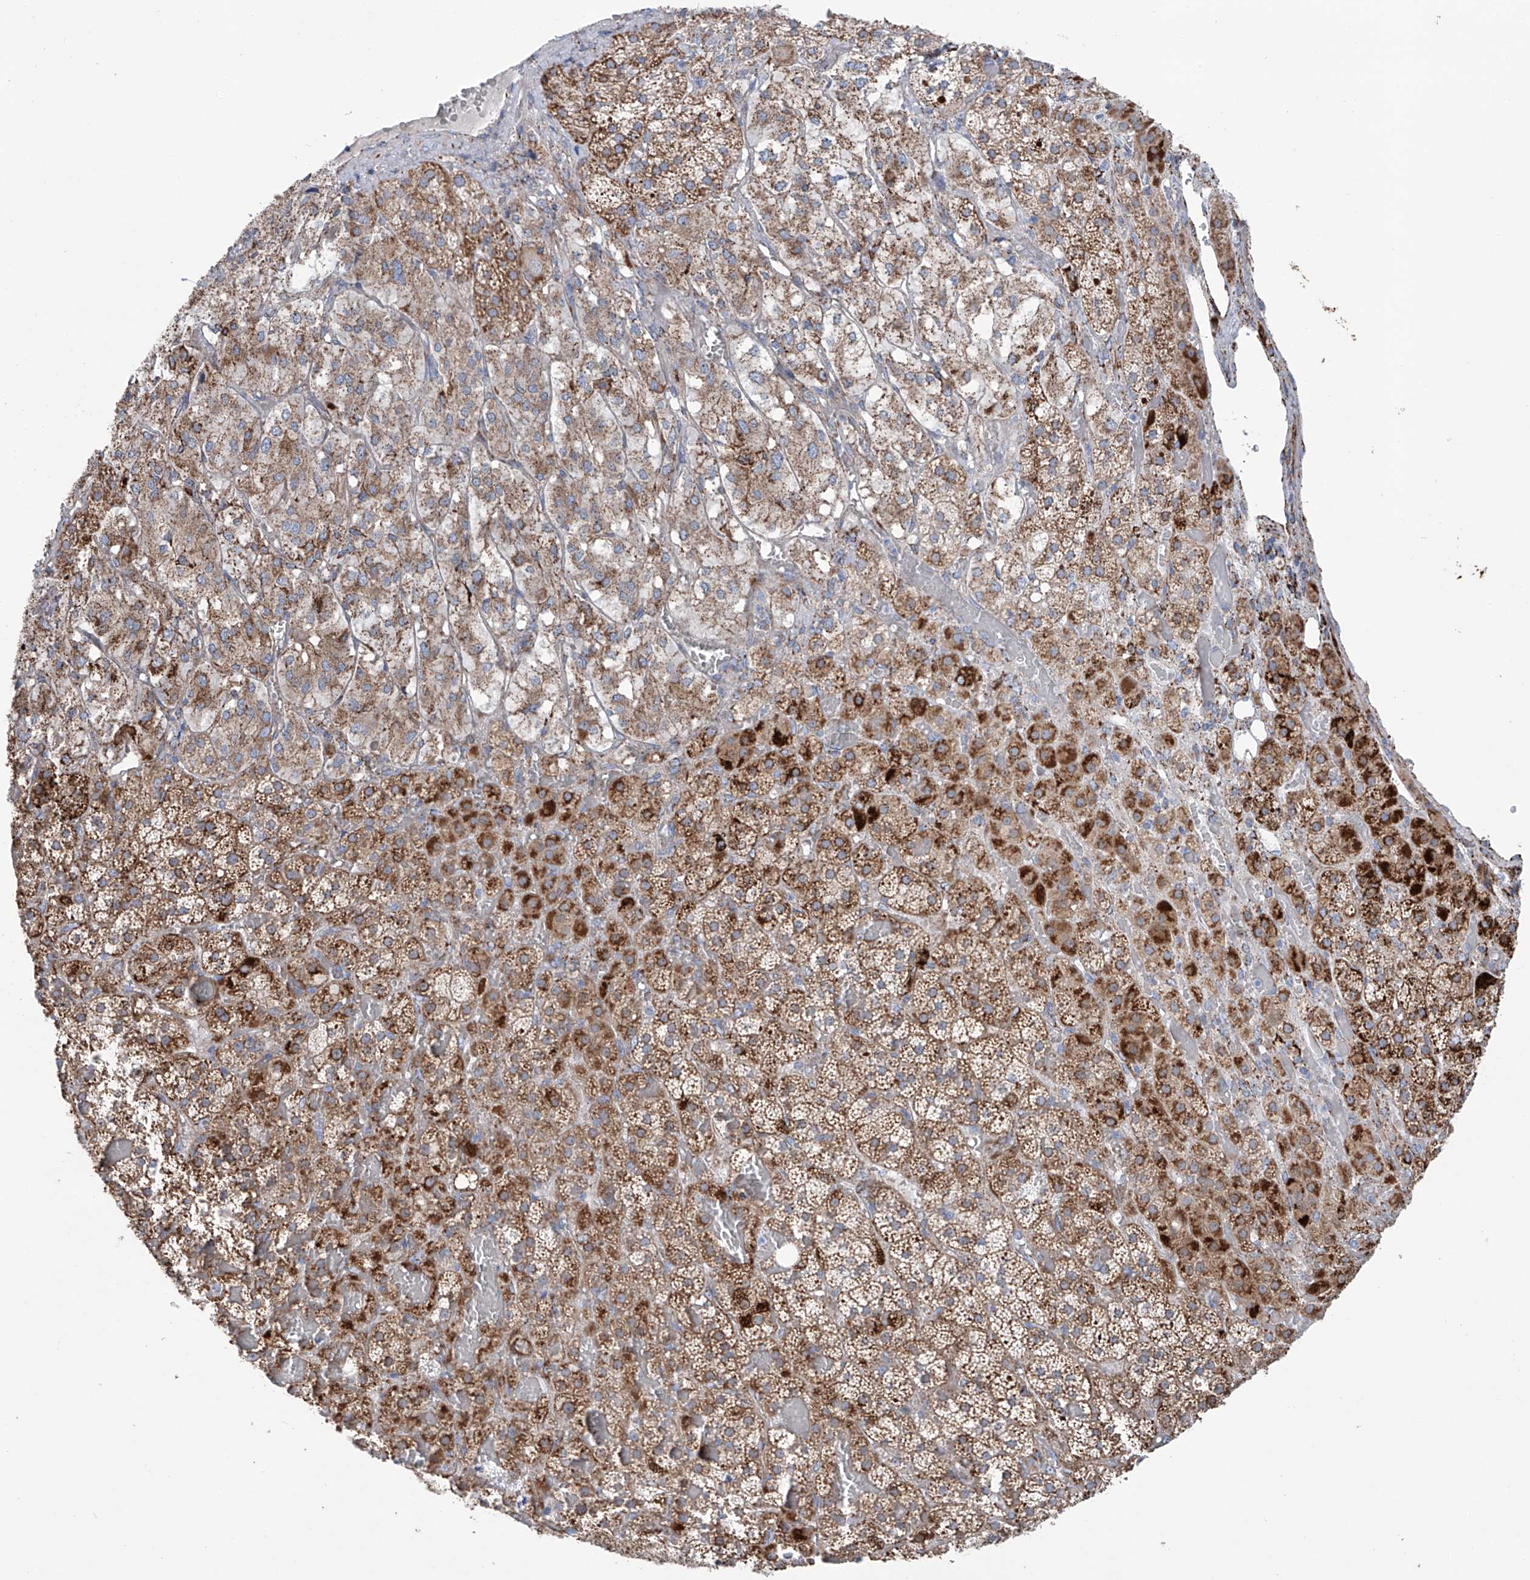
{"staining": {"intensity": "moderate", "quantity": ">75%", "location": "cytoplasmic/membranous"}, "tissue": "adrenal gland", "cell_type": "Glandular cells", "image_type": "normal", "snomed": [{"axis": "morphology", "description": "Normal tissue, NOS"}, {"axis": "topography", "description": "Adrenal gland"}], "caption": "Adrenal gland was stained to show a protein in brown. There is medium levels of moderate cytoplasmic/membranous staining in approximately >75% of glandular cells. Using DAB (3,3'-diaminobenzidine) (brown) and hematoxylin (blue) stains, captured at high magnification using brightfield microscopy.", "gene": "ALDH6A1", "patient": {"sex": "female", "age": 59}}